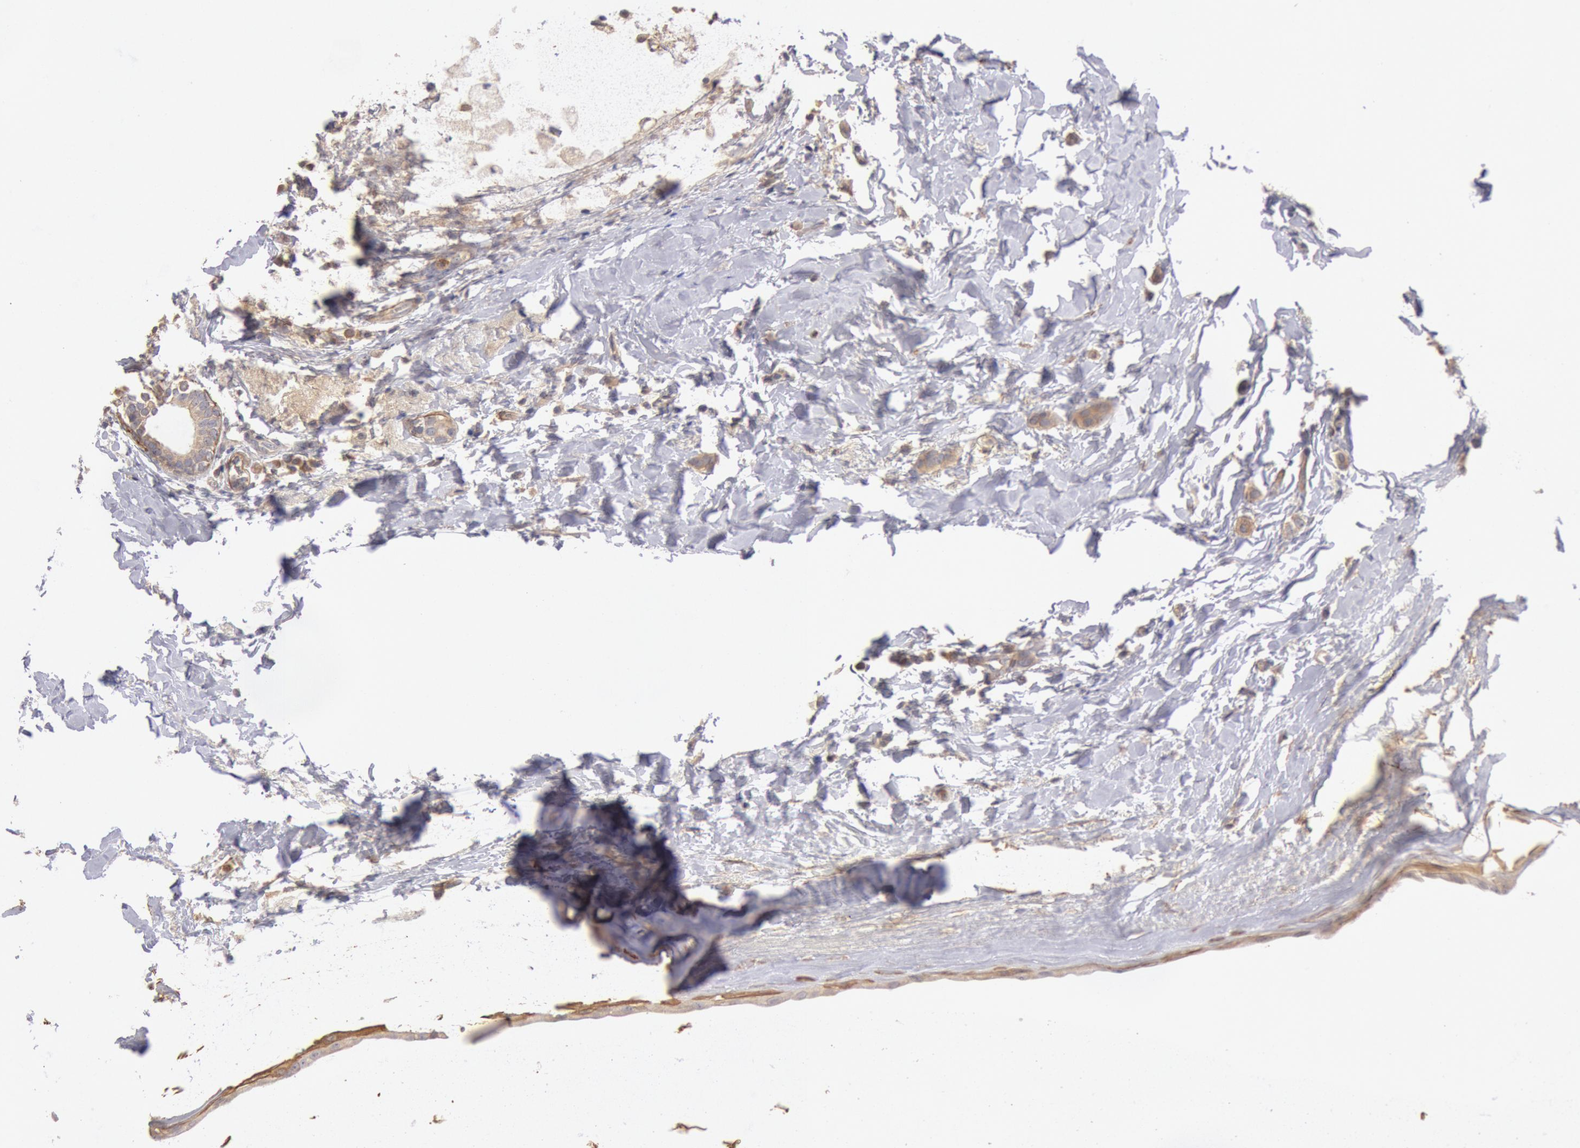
{"staining": {"intensity": "weak", "quantity": "25%-75%", "location": "cytoplasmic/membranous"}, "tissue": "breast cancer", "cell_type": "Tumor cells", "image_type": "cancer", "snomed": [{"axis": "morphology", "description": "Duct carcinoma"}, {"axis": "topography", "description": "Breast"}], "caption": "Breast invasive ductal carcinoma stained for a protein demonstrates weak cytoplasmic/membranous positivity in tumor cells.", "gene": "TMED8", "patient": {"sex": "female", "age": 54}}